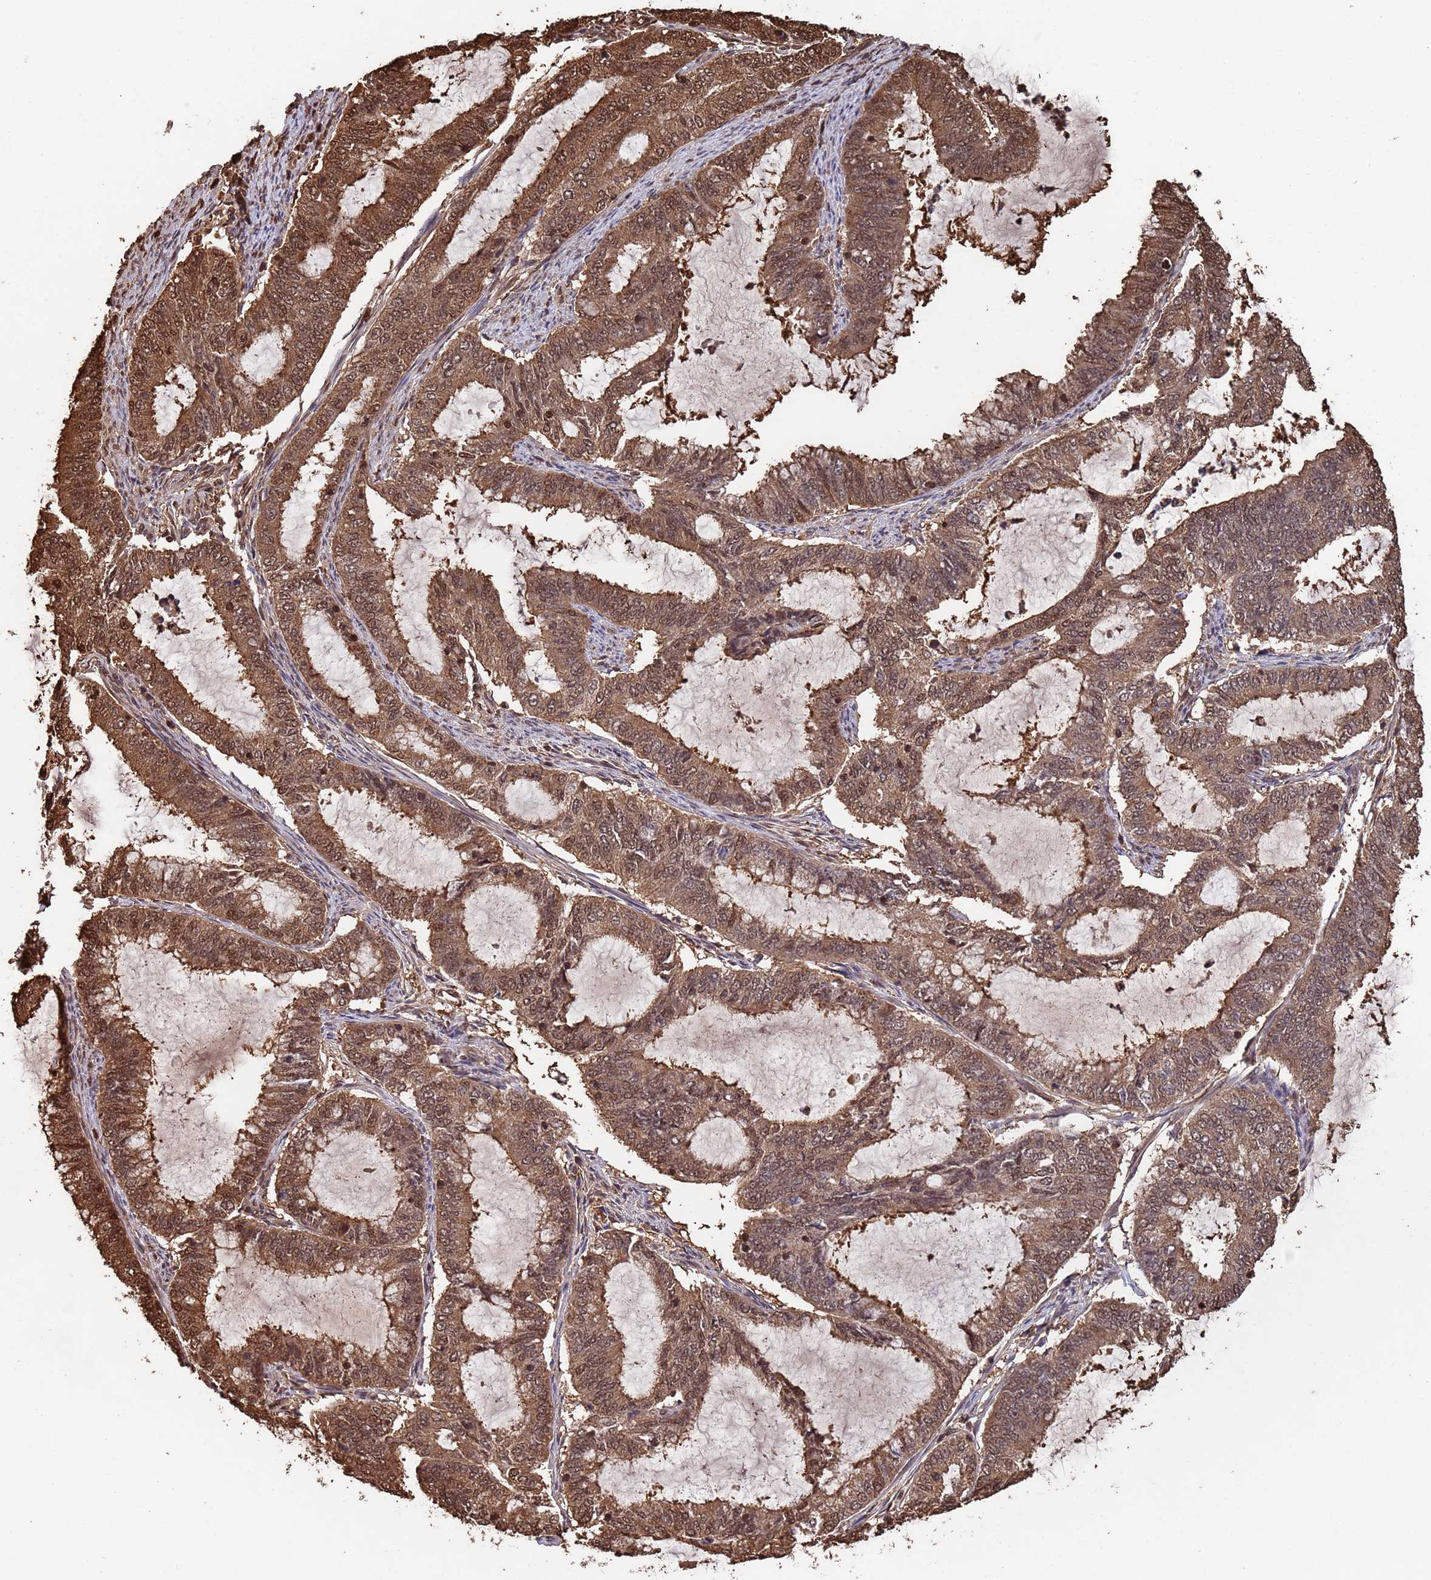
{"staining": {"intensity": "moderate", "quantity": ">75%", "location": "cytoplasmic/membranous,nuclear"}, "tissue": "endometrial cancer", "cell_type": "Tumor cells", "image_type": "cancer", "snomed": [{"axis": "morphology", "description": "Adenocarcinoma, NOS"}, {"axis": "topography", "description": "Endometrium"}], "caption": "A medium amount of moderate cytoplasmic/membranous and nuclear positivity is present in about >75% of tumor cells in endometrial cancer tissue.", "gene": "SUMO4", "patient": {"sex": "female", "age": 51}}